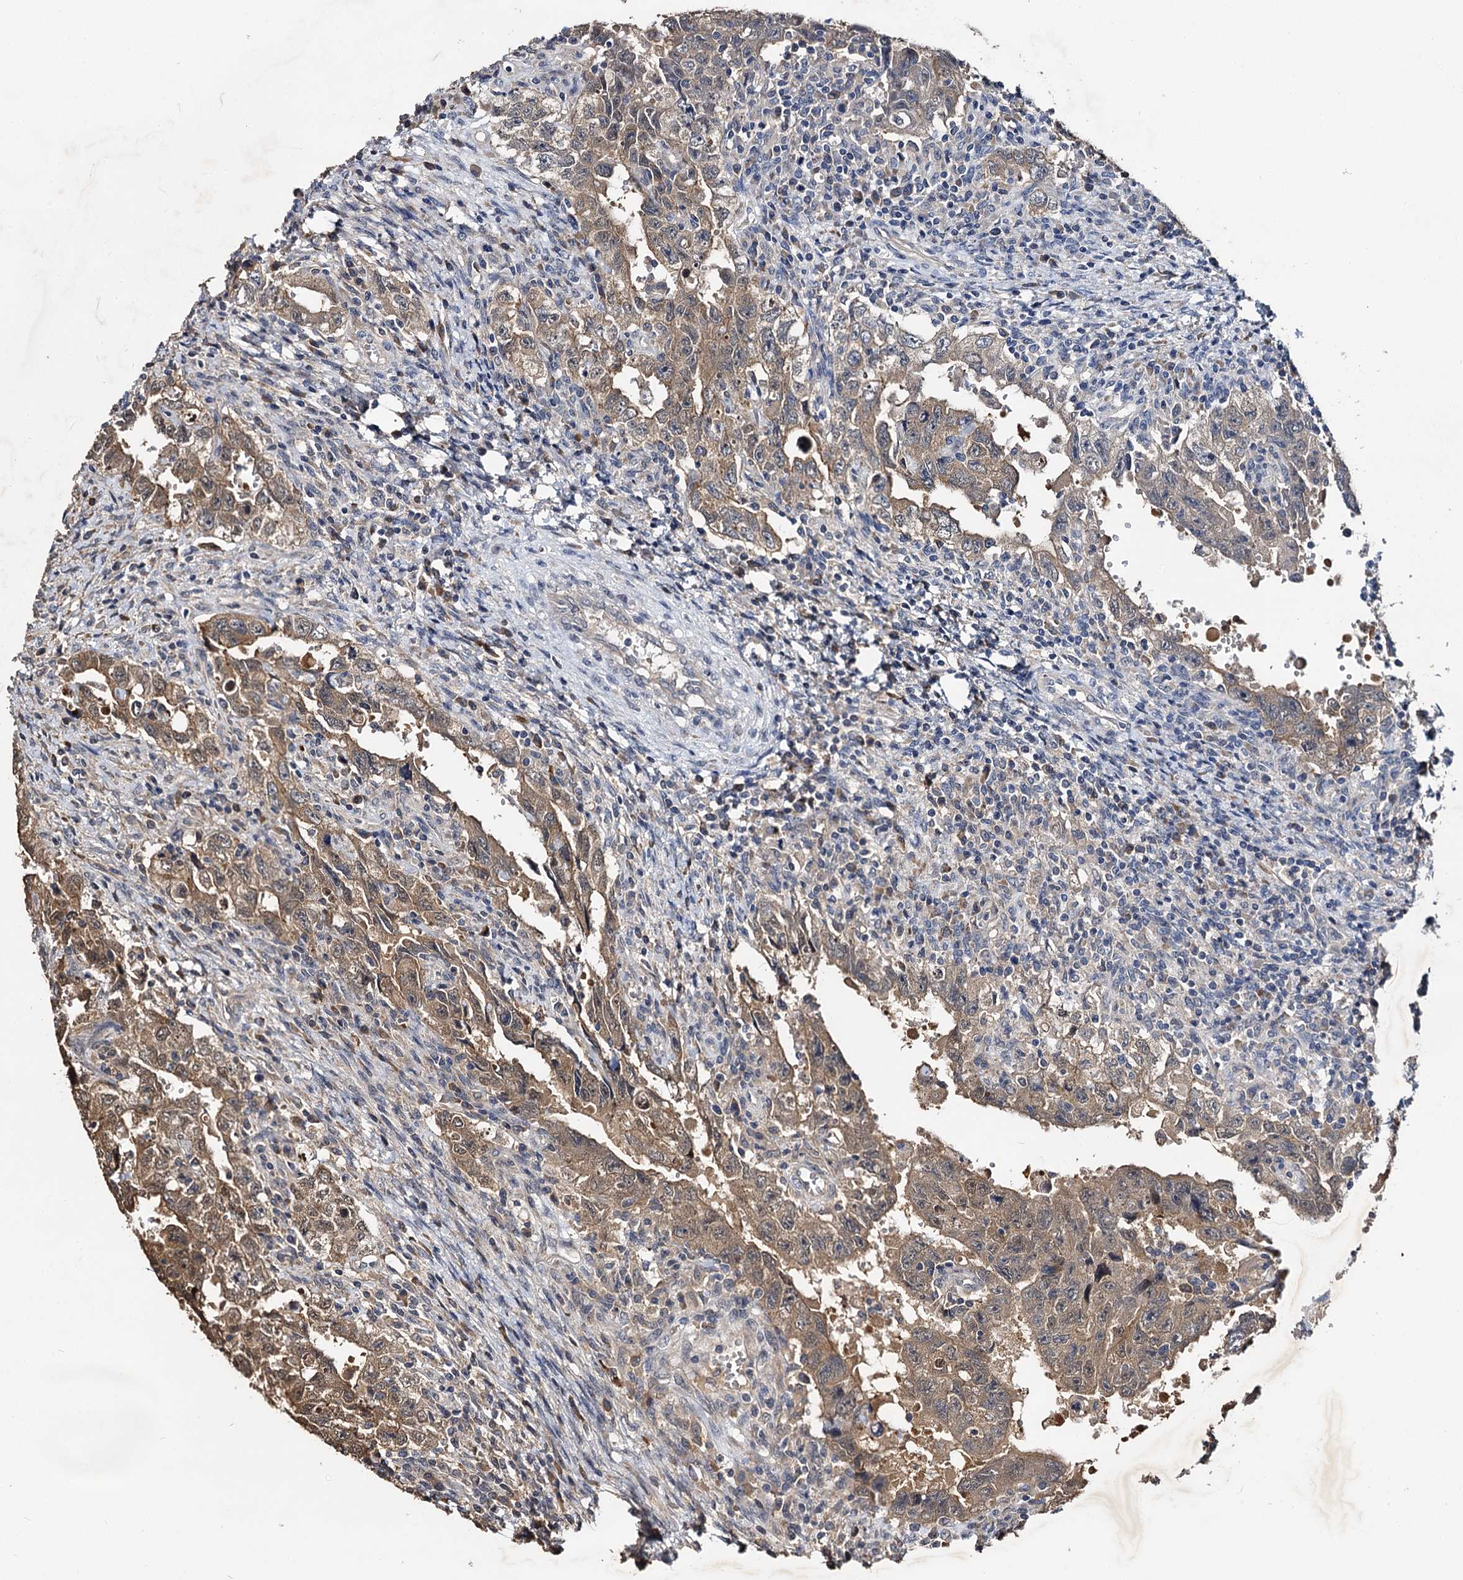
{"staining": {"intensity": "moderate", "quantity": ">75%", "location": "cytoplasmic/membranous"}, "tissue": "testis cancer", "cell_type": "Tumor cells", "image_type": "cancer", "snomed": [{"axis": "morphology", "description": "Carcinoma, Embryonal, NOS"}, {"axis": "topography", "description": "Testis"}], "caption": "Immunohistochemistry (IHC) staining of embryonal carcinoma (testis), which shows medium levels of moderate cytoplasmic/membranous positivity in approximately >75% of tumor cells indicating moderate cytoplasmic/membranous protein staining. The staining was performed using DAB (3,3'-diaminobenzidine) (brown) for protein detection and nuclei were counterstained in hematoxylin (blue).", "gene": "SLC46A3", "patient": {"sex": "male", "age": 26}}